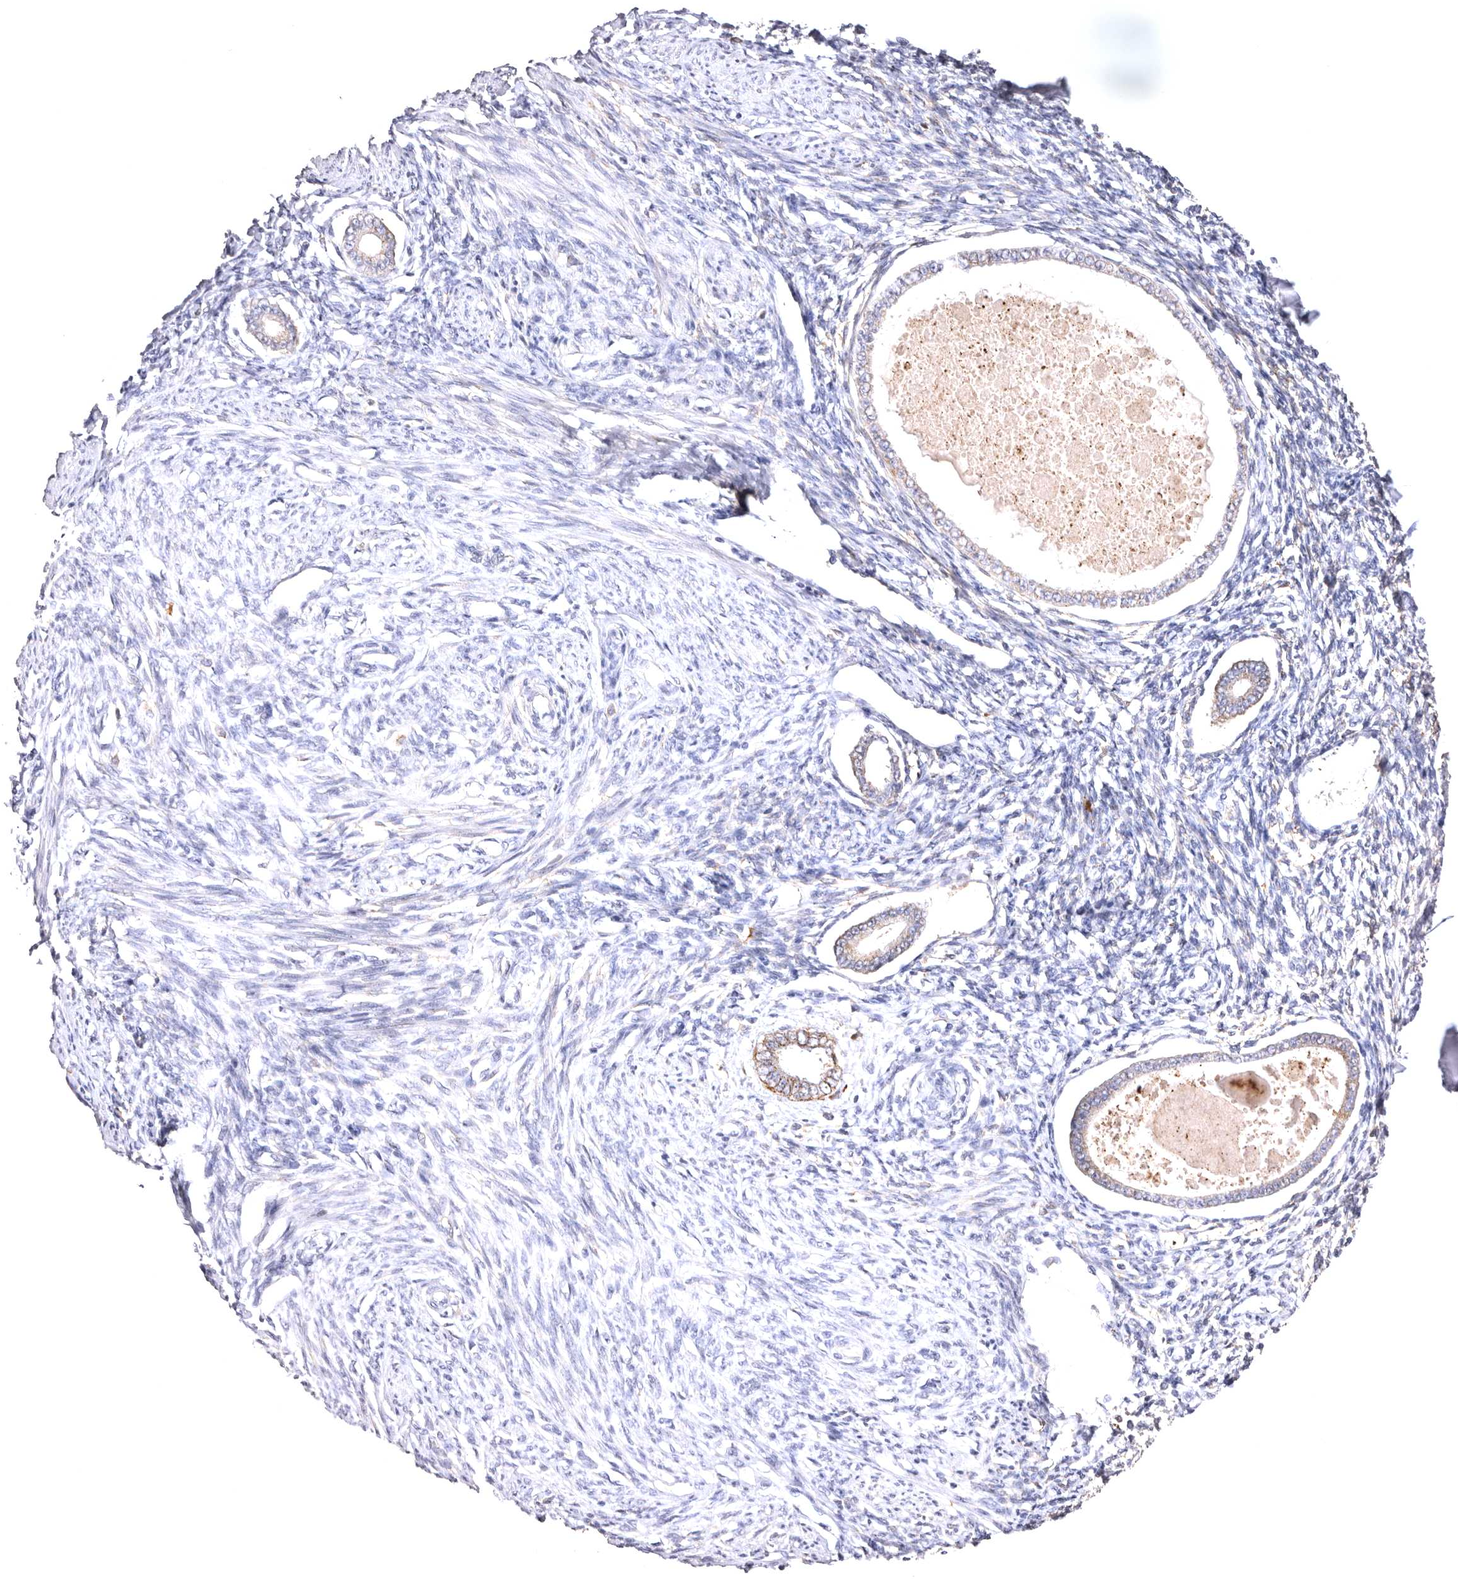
{"staining": {"intensity": "weak", "quantity": "<25%", "location": "cytoplasmic/membranous"}, "tissue": "endometrium", "cell_type": "Cells in endometrial stroma", "image_type": "normal", "snomed": [{"axis": "morphology", "description": "Normal tissue, NOS"}, {"axis": "topography", "description": "Endometrium"}], "caption": "Immunohistochemistry (IHC) micrograph of normal endometrium: endometrium stained with DAB reveals no significant protein staining in cells in endometrial stroma.", "gene": "VPS45", "patient": {"sex": "female", "age": 56}}